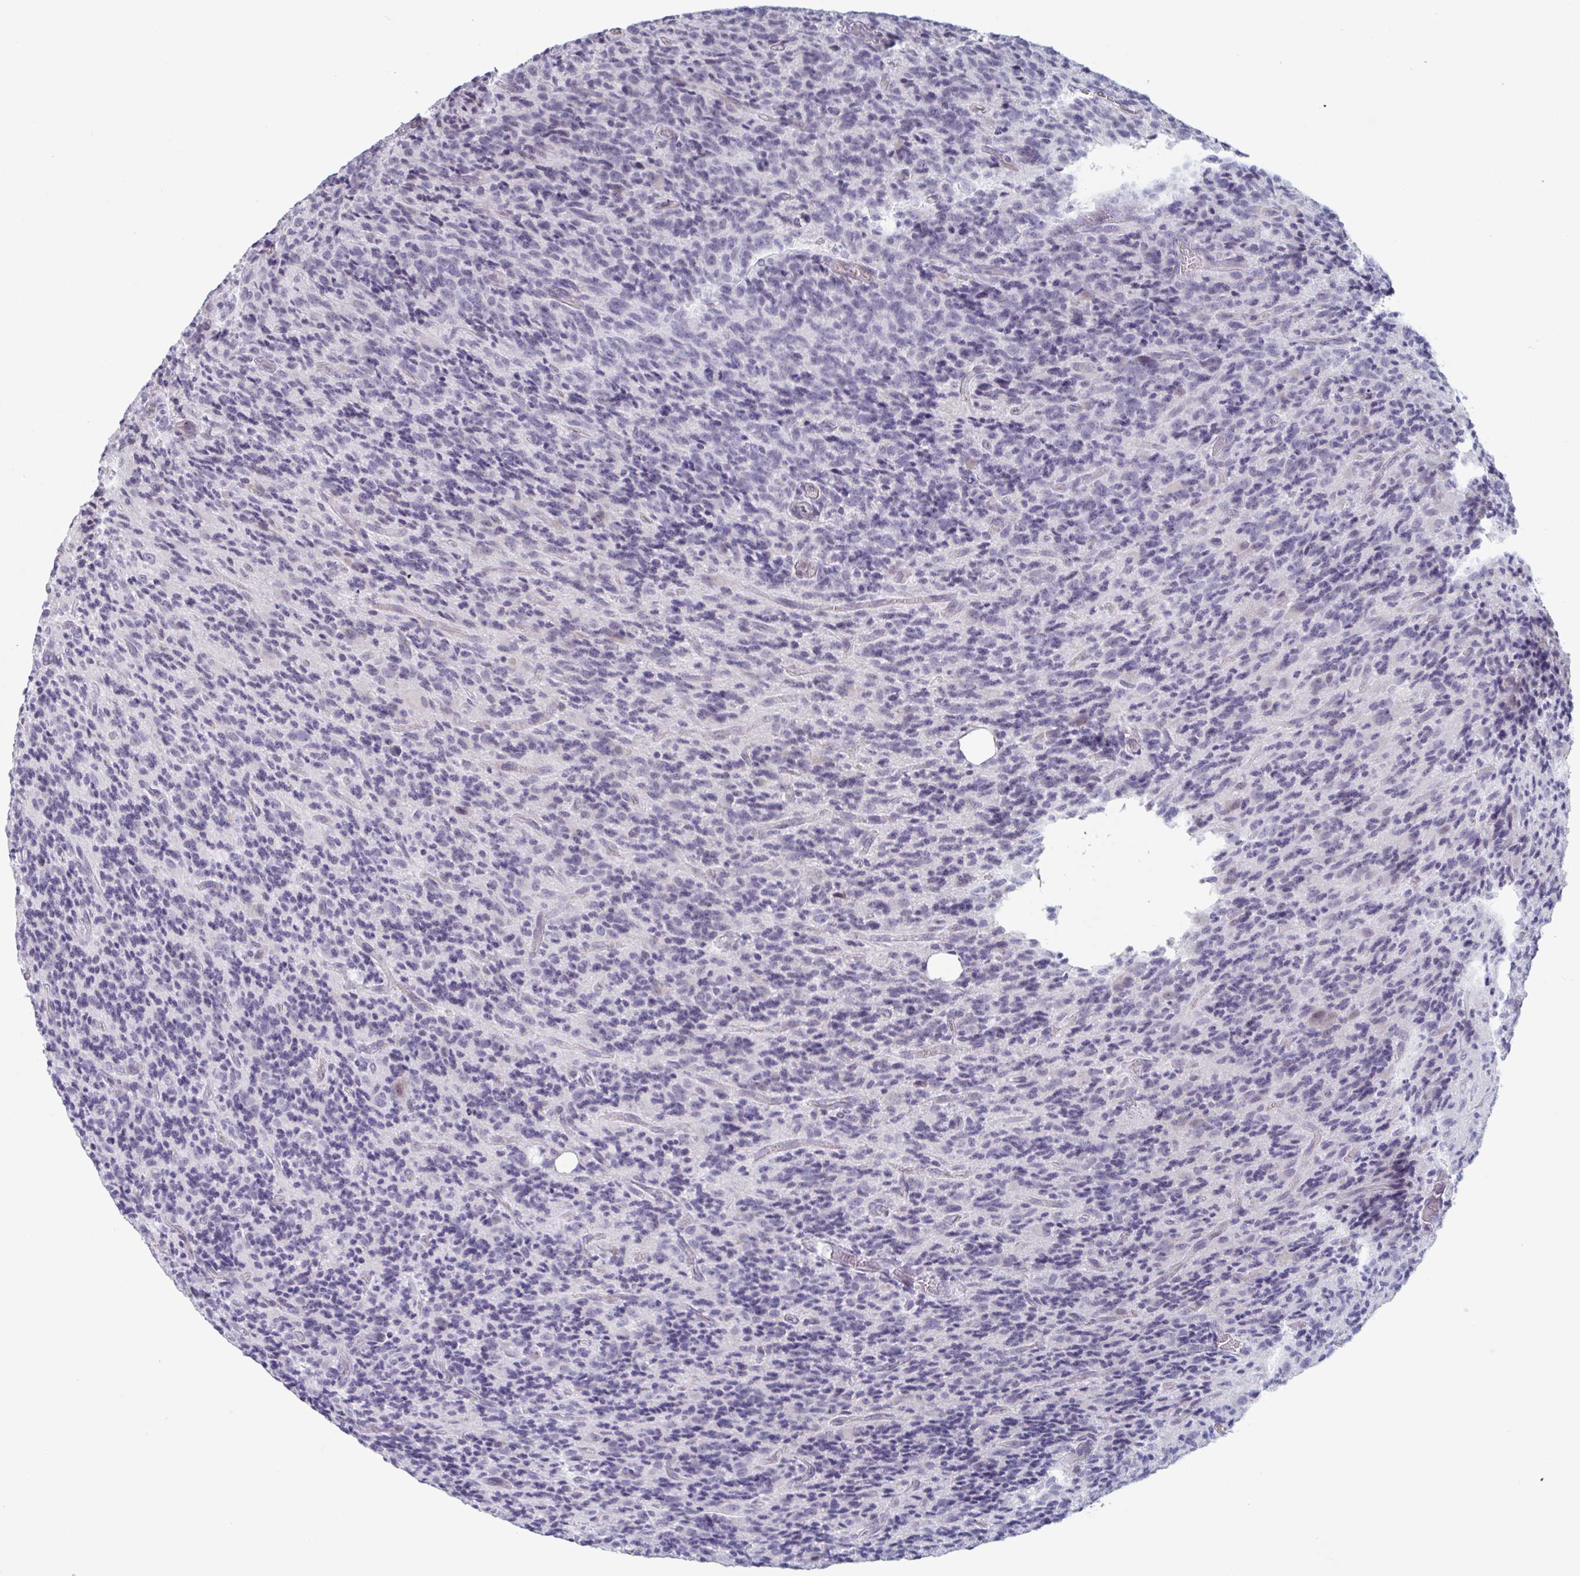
{"staining": {"intensity": "negative", "quantity": "none", "location": "none"}, "tissue": "glioma", "cell_type": "Tumor cells", "image_type": "cancer", "snomed": [{"axis": "morphology", "description": "Glioma, malignant, High grade"}, {"axis": "topography", "description": "Brain"}], "caption": "Tumor cells are negative for brown protein staining in glioma.", "gene": "FOXA1", "patient": {"sex": "male", "age": 76}}